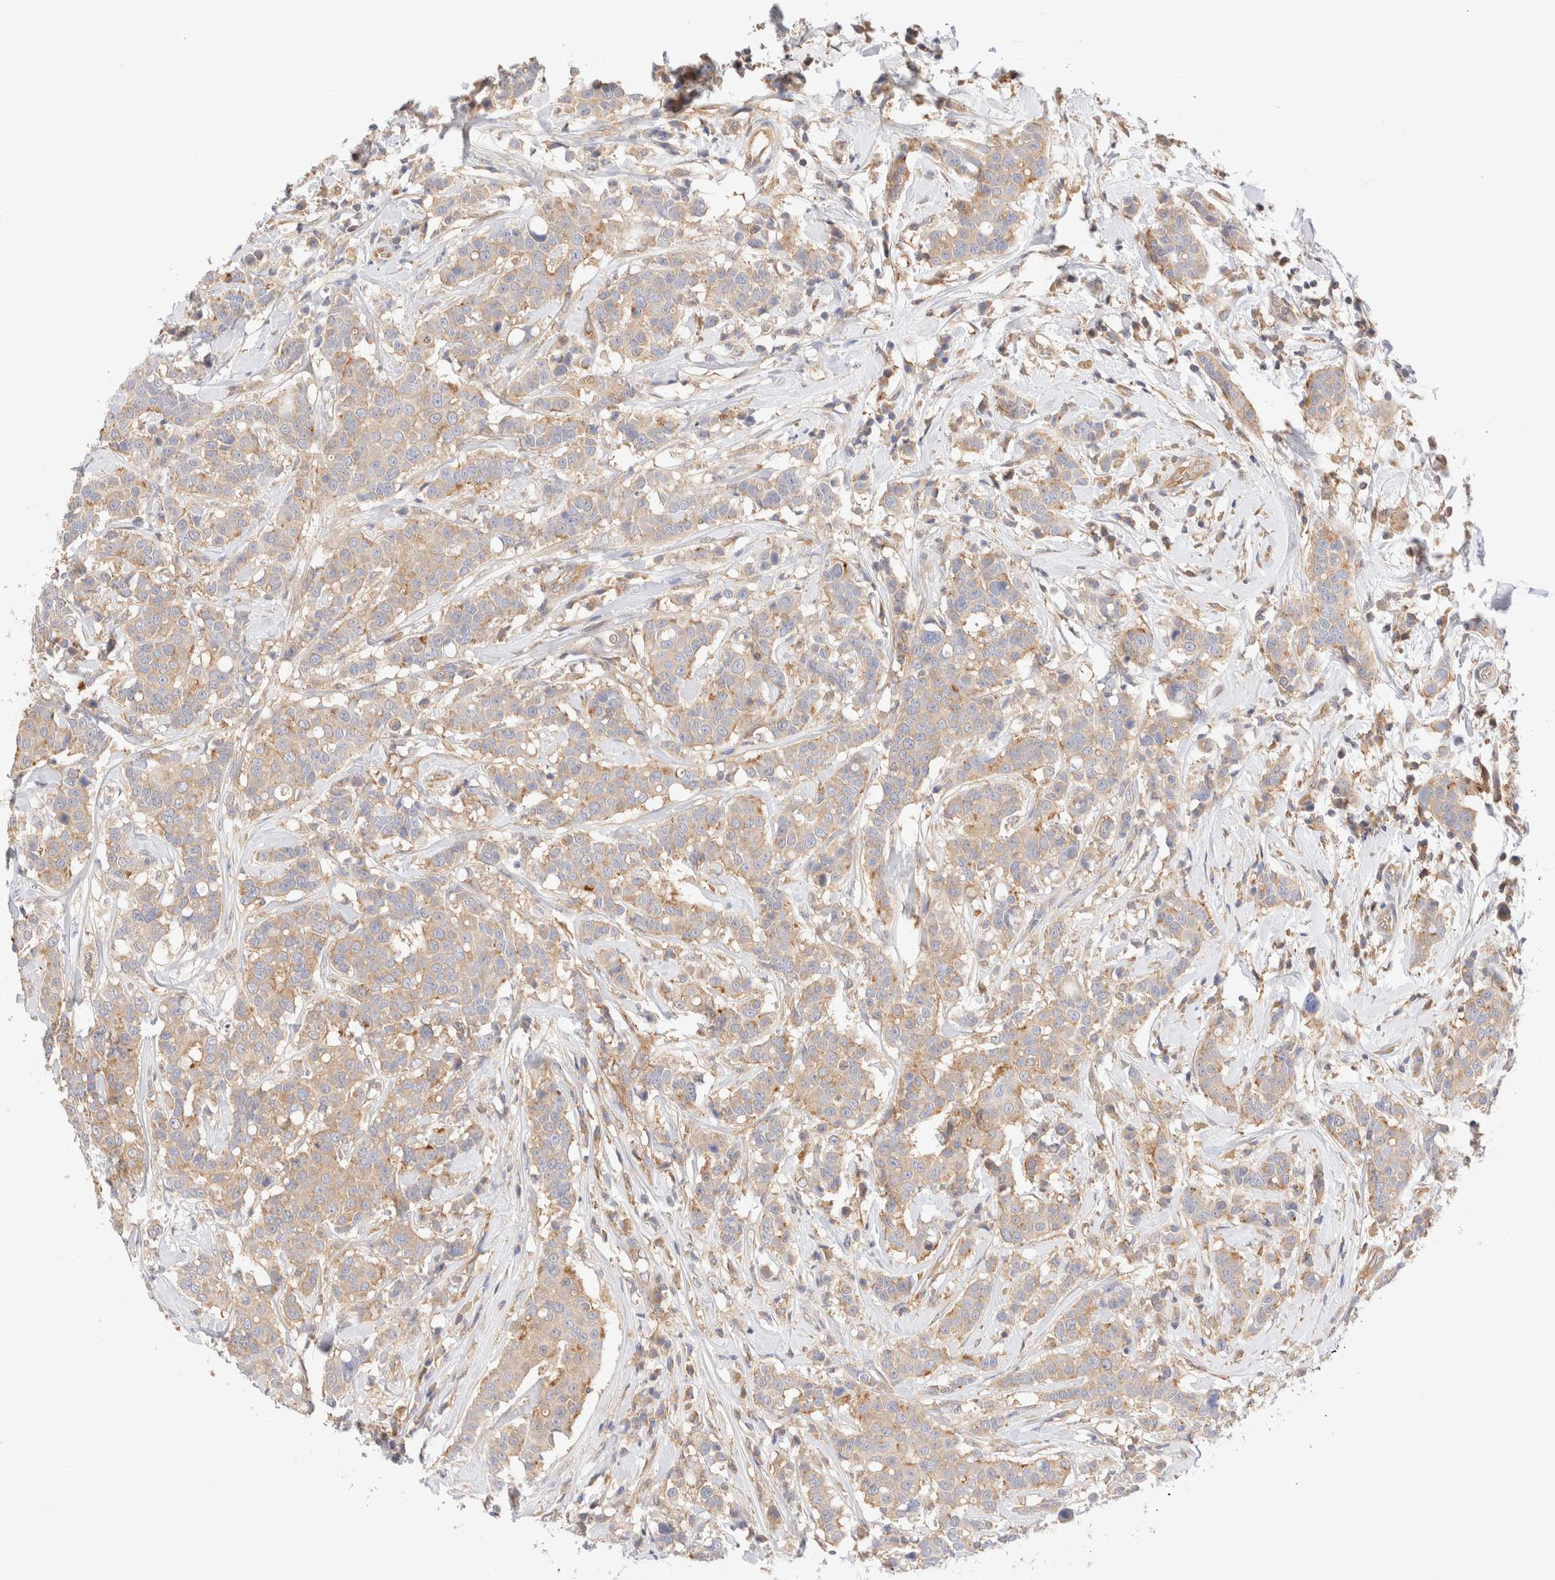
{"staining": {"intensity": "moderate", "quantity": "25%-75%", "location": "cytoplasmic/membranous"}, "tissue": "breast cancer", "cell_type": "Tumor cells", "image_type": "cancer", "snomed": [{"axis": "morphology", "description": "Duct carcinoma"}, {"axis": "topography", "description": "Breast"}], "caption": "The micrograph reveals immunohistochemical staining of breast cancer. There is moderate cytoplasmic/membranous staining is identified in approximately 25%-75% of tumor cells.", "gene": "RABEP1", "patient": {"sex": "female", "age": 27}}